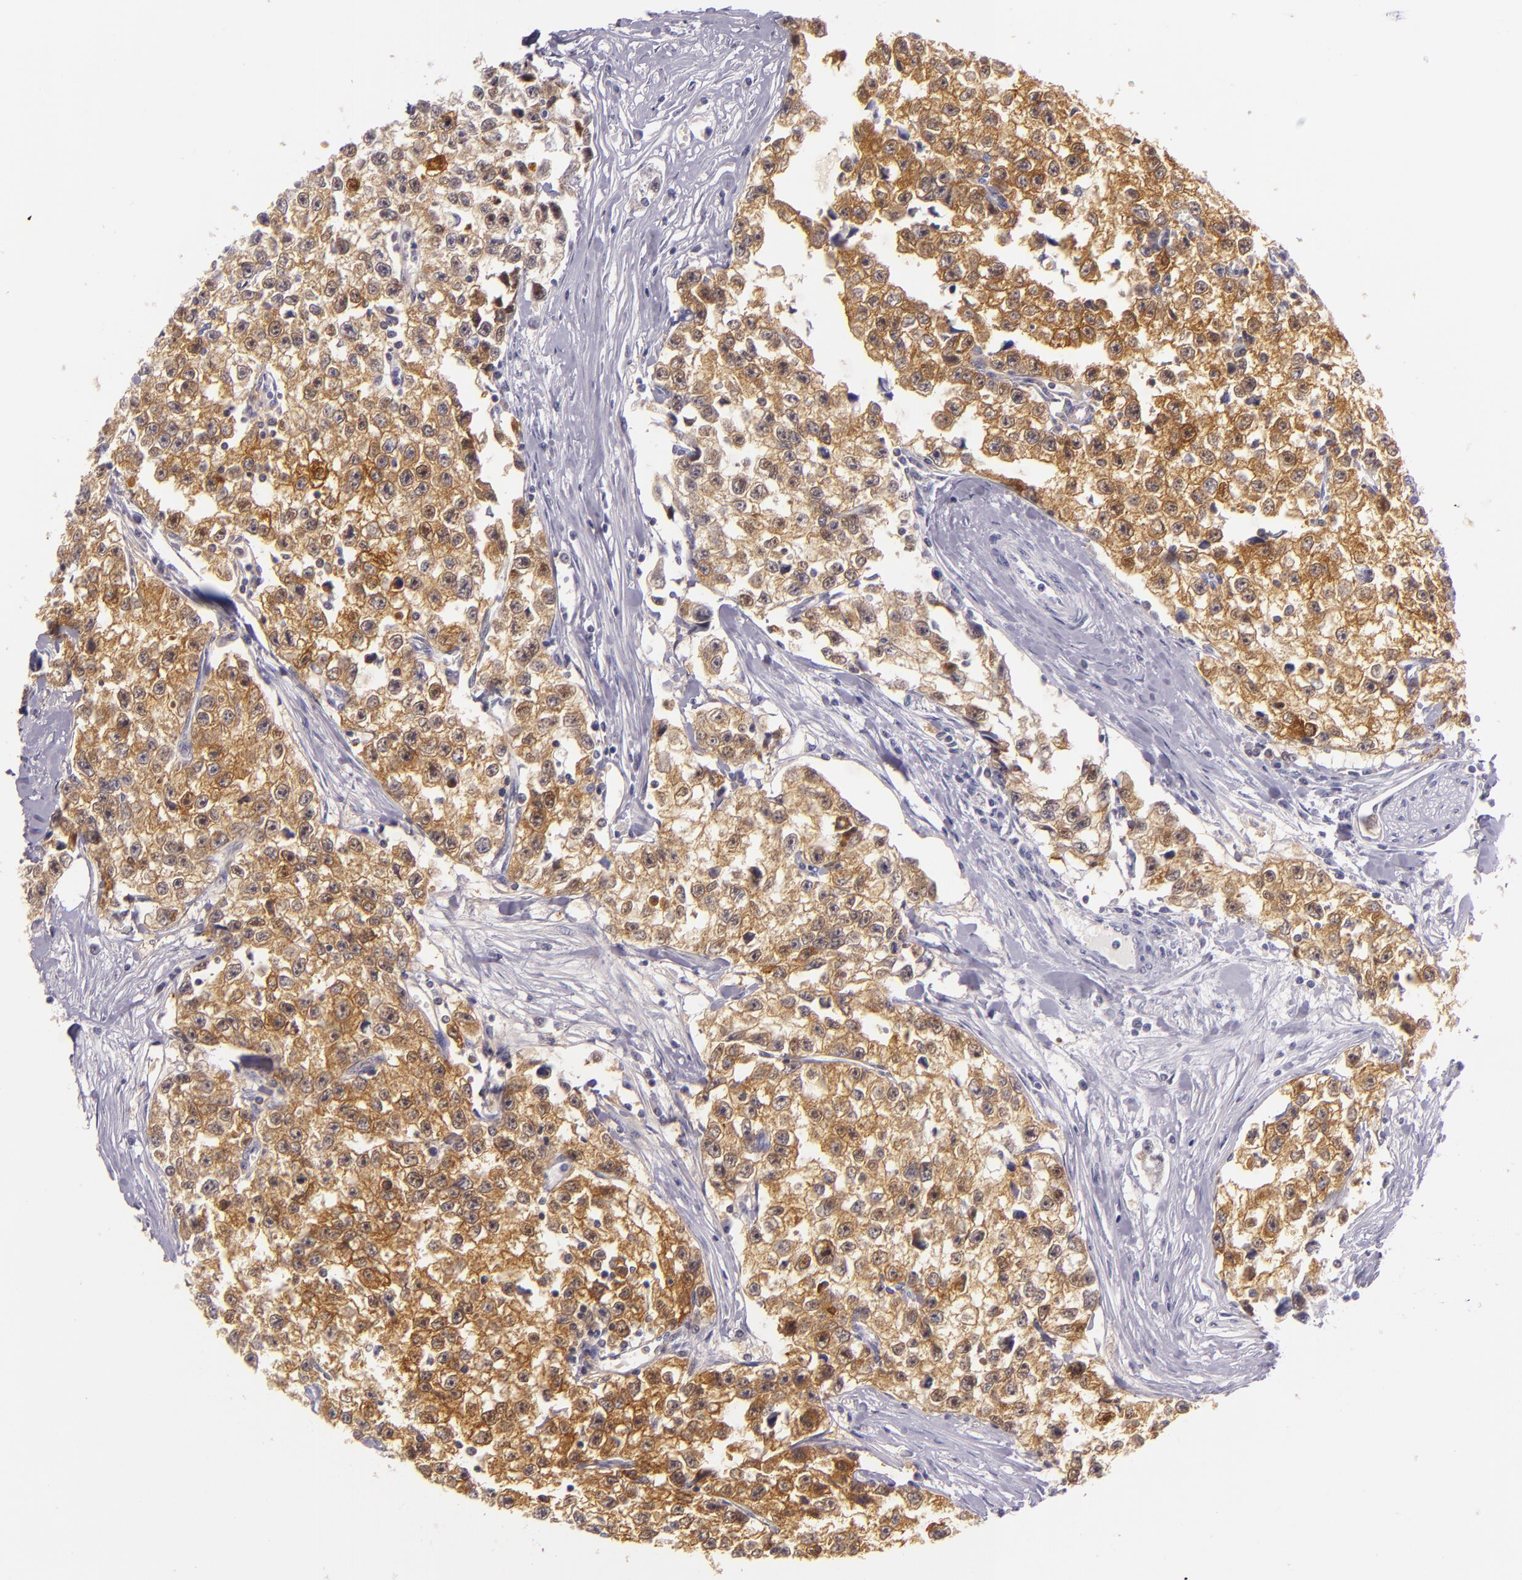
{"staining": {"intensity": "strong", "quantity": ">75%", "location": "cytoplasmic/membranous"}, "tissue": "testis cancer", "cell_type": "Tumor cells", "image_type": "cancer", "snomed": [{"axis": "morphology", "description": "Seminoma, NOS"}, {"axis": "morphology", "description": "Carcinoma, Embryonal, NOS"}, {"axis": "topography", "description": "Testis"}], "caption": "IHC of seminoma (testis) exhibits high levels of strong cytoplasmic/membranous expression in about >75% of tumor cells.", "gene": "HSP90AA1", "patient": {"sex": "male", "age": 30}}